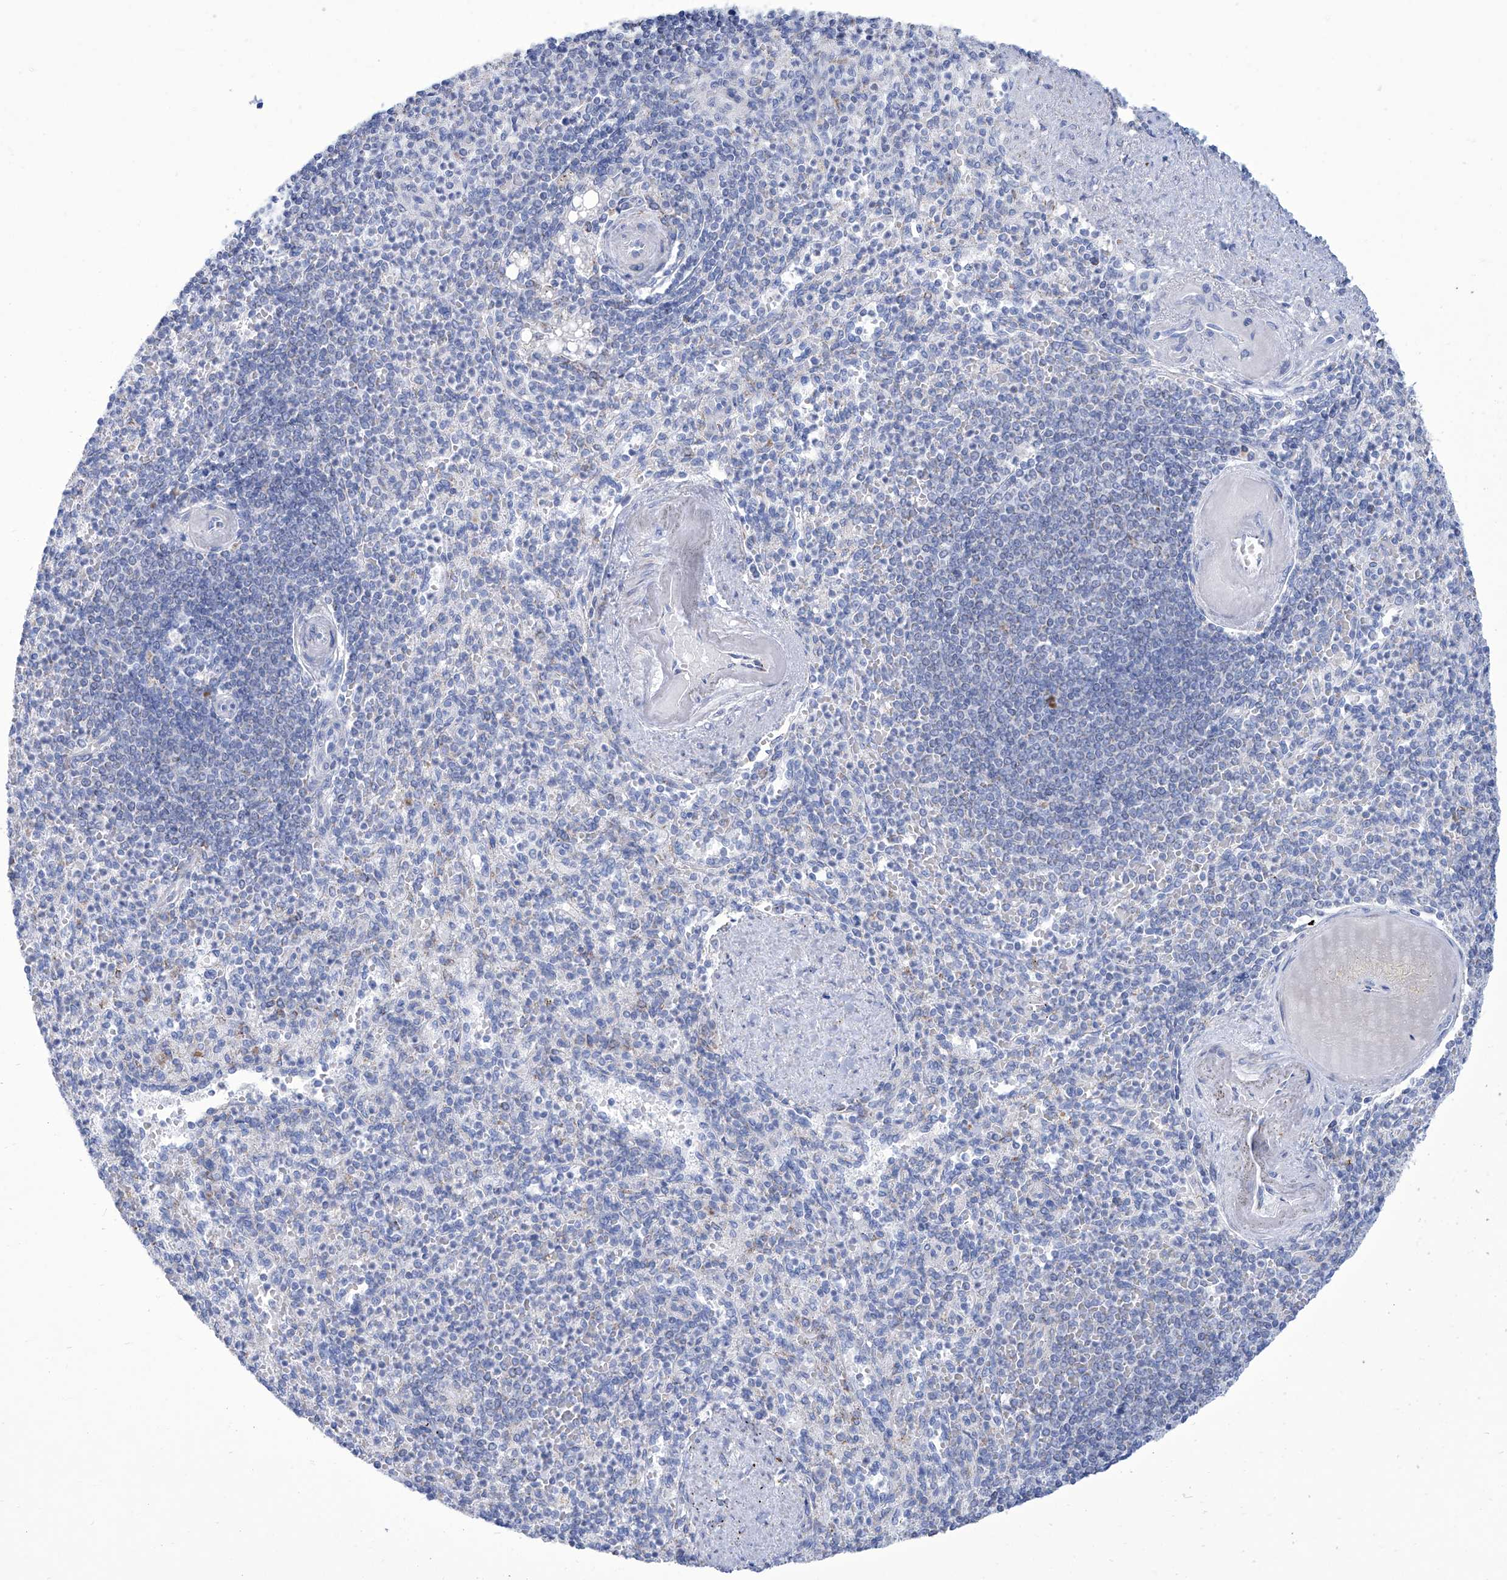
{"staining": {"intensity": "negative", "quantity": "none", "location": "none"}, "tissue": "spleen", "cell_type": "Cells in red pulp", "image_type": "normal", "snomed": [{"axis": "morphology", "description": "Normal tissue, NOS"}, {"axis": "topography", "description": "Spleen"}], "caption": "High power microscopy histopathology image of an immunohistochemistry (IHC) micrograph of unremarkable spleen, revealing no significant expression in cells in red pulp.", "gene": "ALDH6A1", "patient": {"sex": "female", "age": 74}}